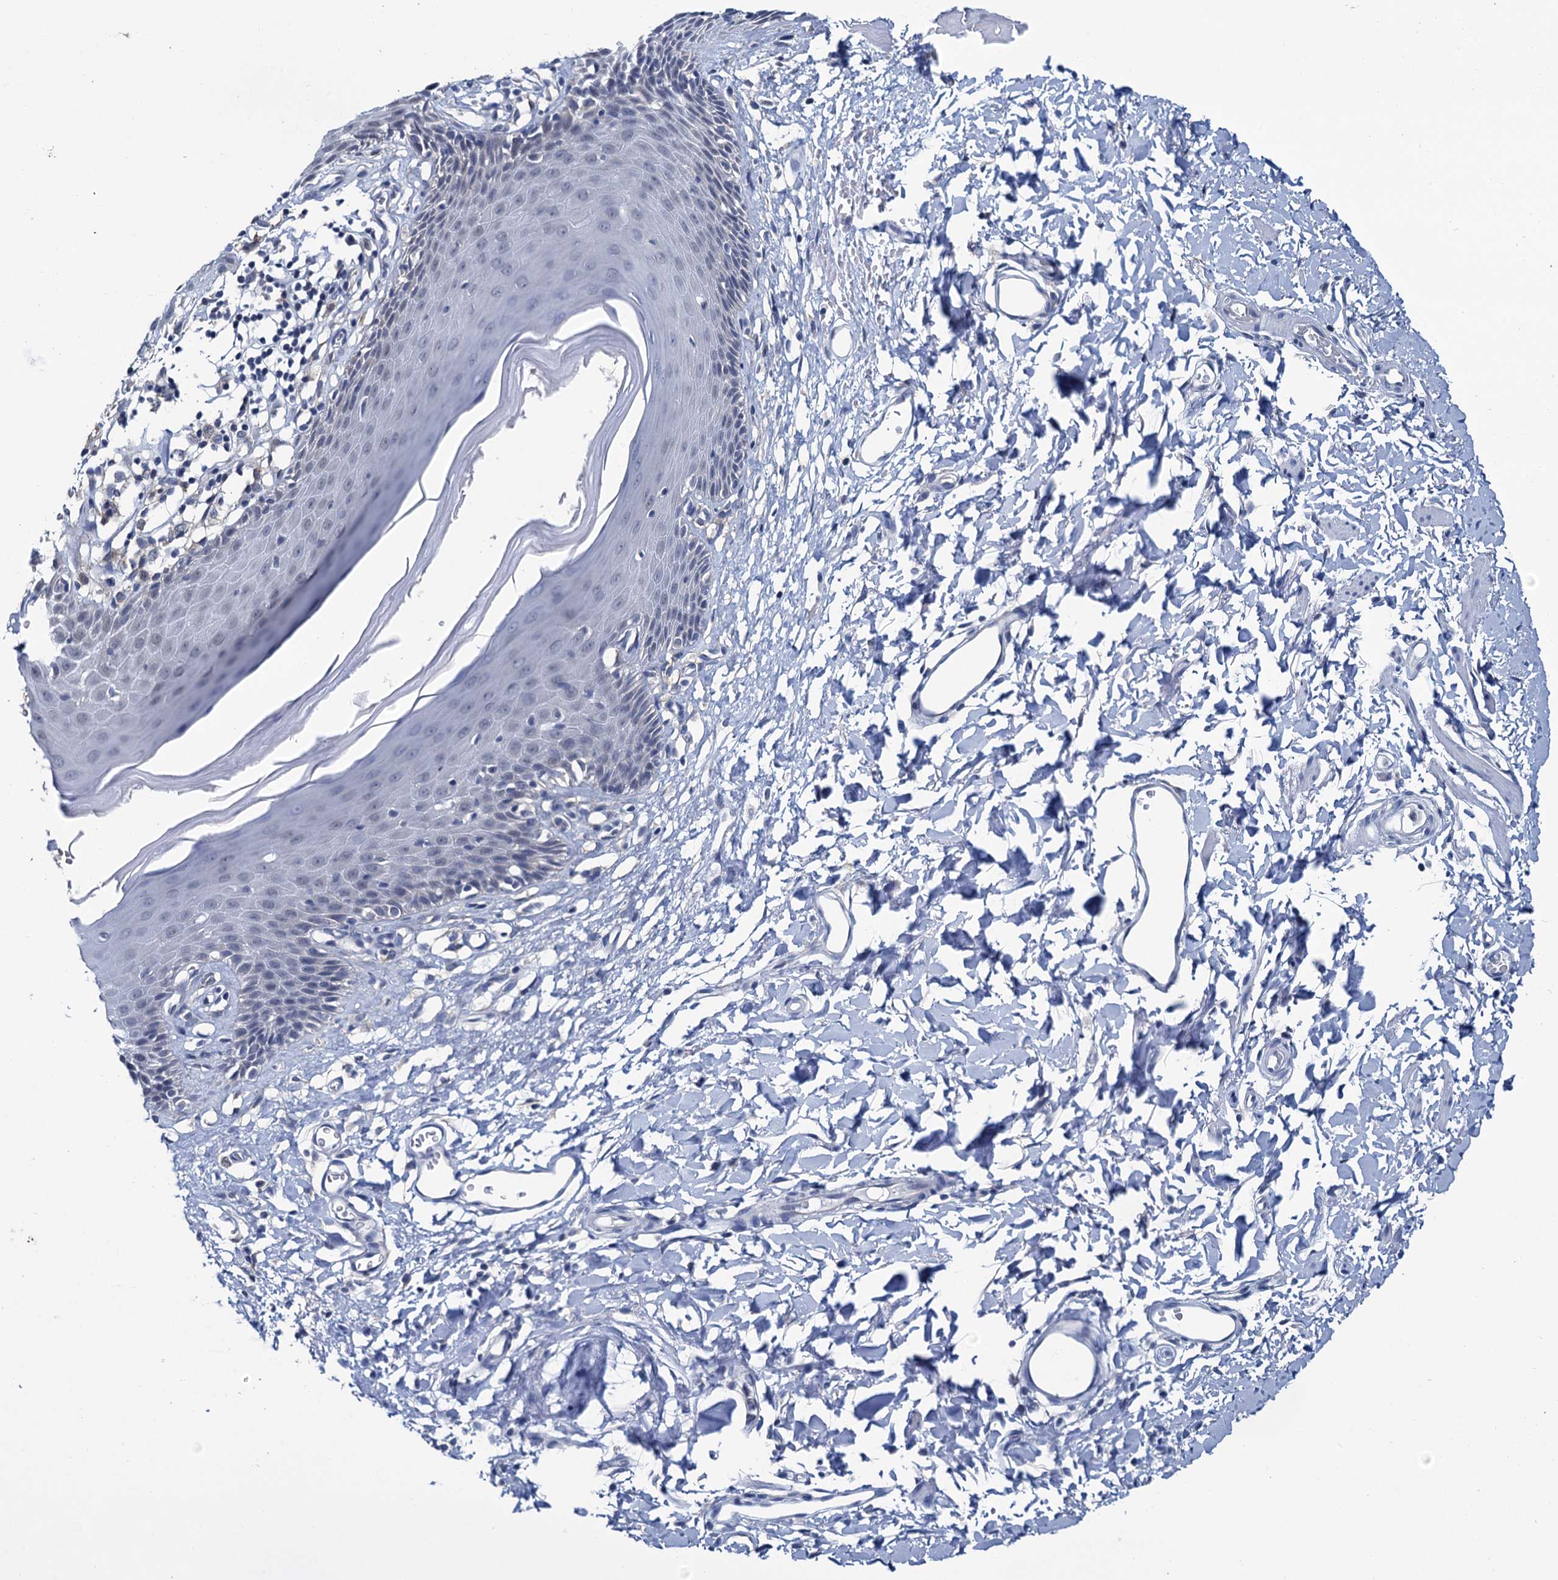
{"staining": {"intensity": "weak", "quantity": "<25%", "location": "cytoplasmic/membranous"}, "tissue": "skin", "cell_type": "Epidermal cells", "image_type": "normal", "snomed": [{"axis": "morphology", "description": "Normal tissue, NOS"}, {"axis": "topography", "description": "Vulva"}], "caption": "DAB immunohistochemical staining of unremarkable skin reveals no significant expression in epidermal cells. (DAB (3,3'-diaminobenzidine) immunohistochemistry visualized using brightfield microscopy, high magnification).", "gene": "MIOX", "patient": {"sex": "female", "age": 68}}